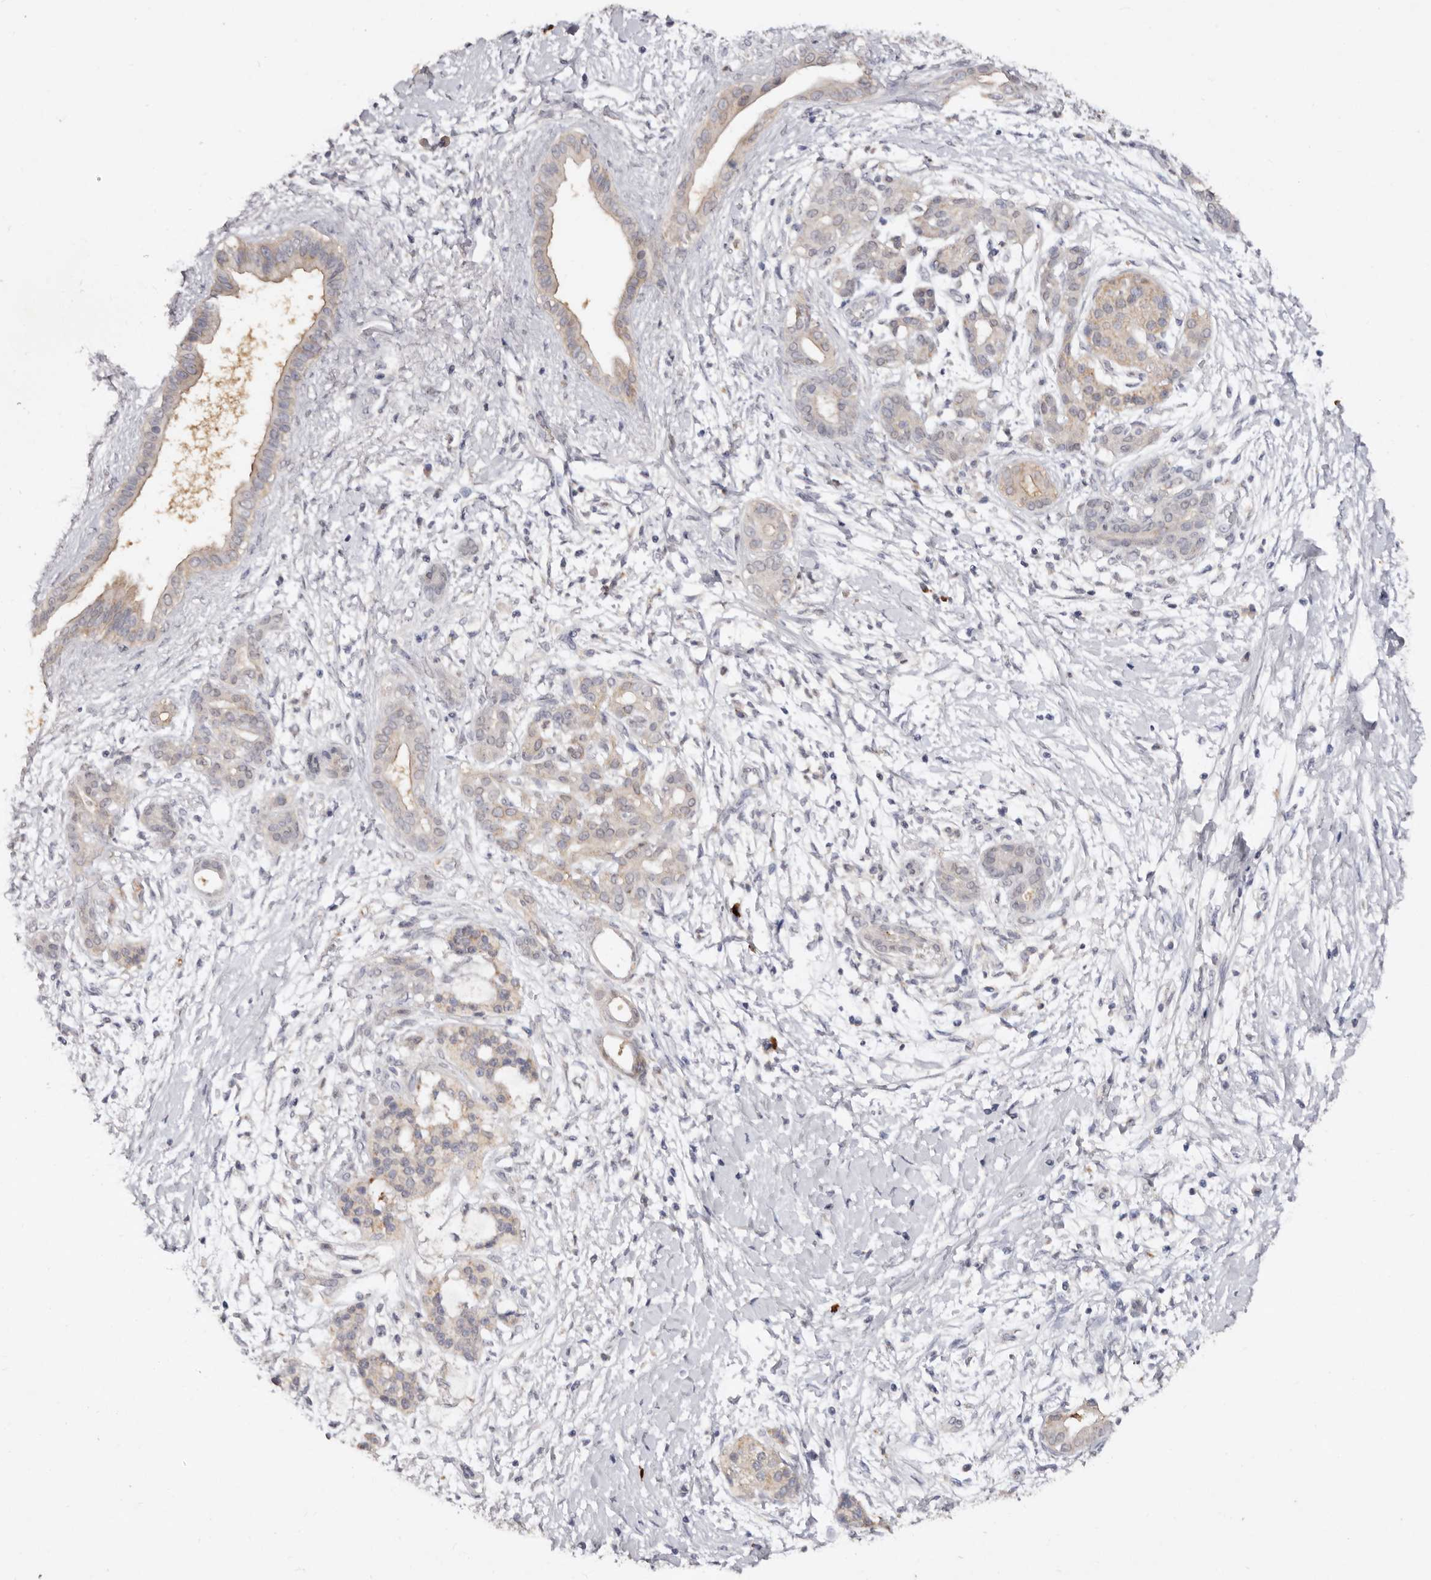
{"staining": {"intensity": "weak", "quantity": "<25%", "location": "cytoplasmic/membranous"}, "tissue": "pancreatic cancer", "cell_type": "Tumor cells", "image_type": "cancer", "snomed": [{"axis": "morphology", "description": "Adenocarcinoma, NOS"}, {"axis": "topography", "description": "Pancreas"}], "caption": "Micrograph shows no protein positivity in tumor cells of pancreatic cancer (adenocarcinoma) tissue.", "gene": "EDEM1", "patient": {"sex": "male", "age": 58}}